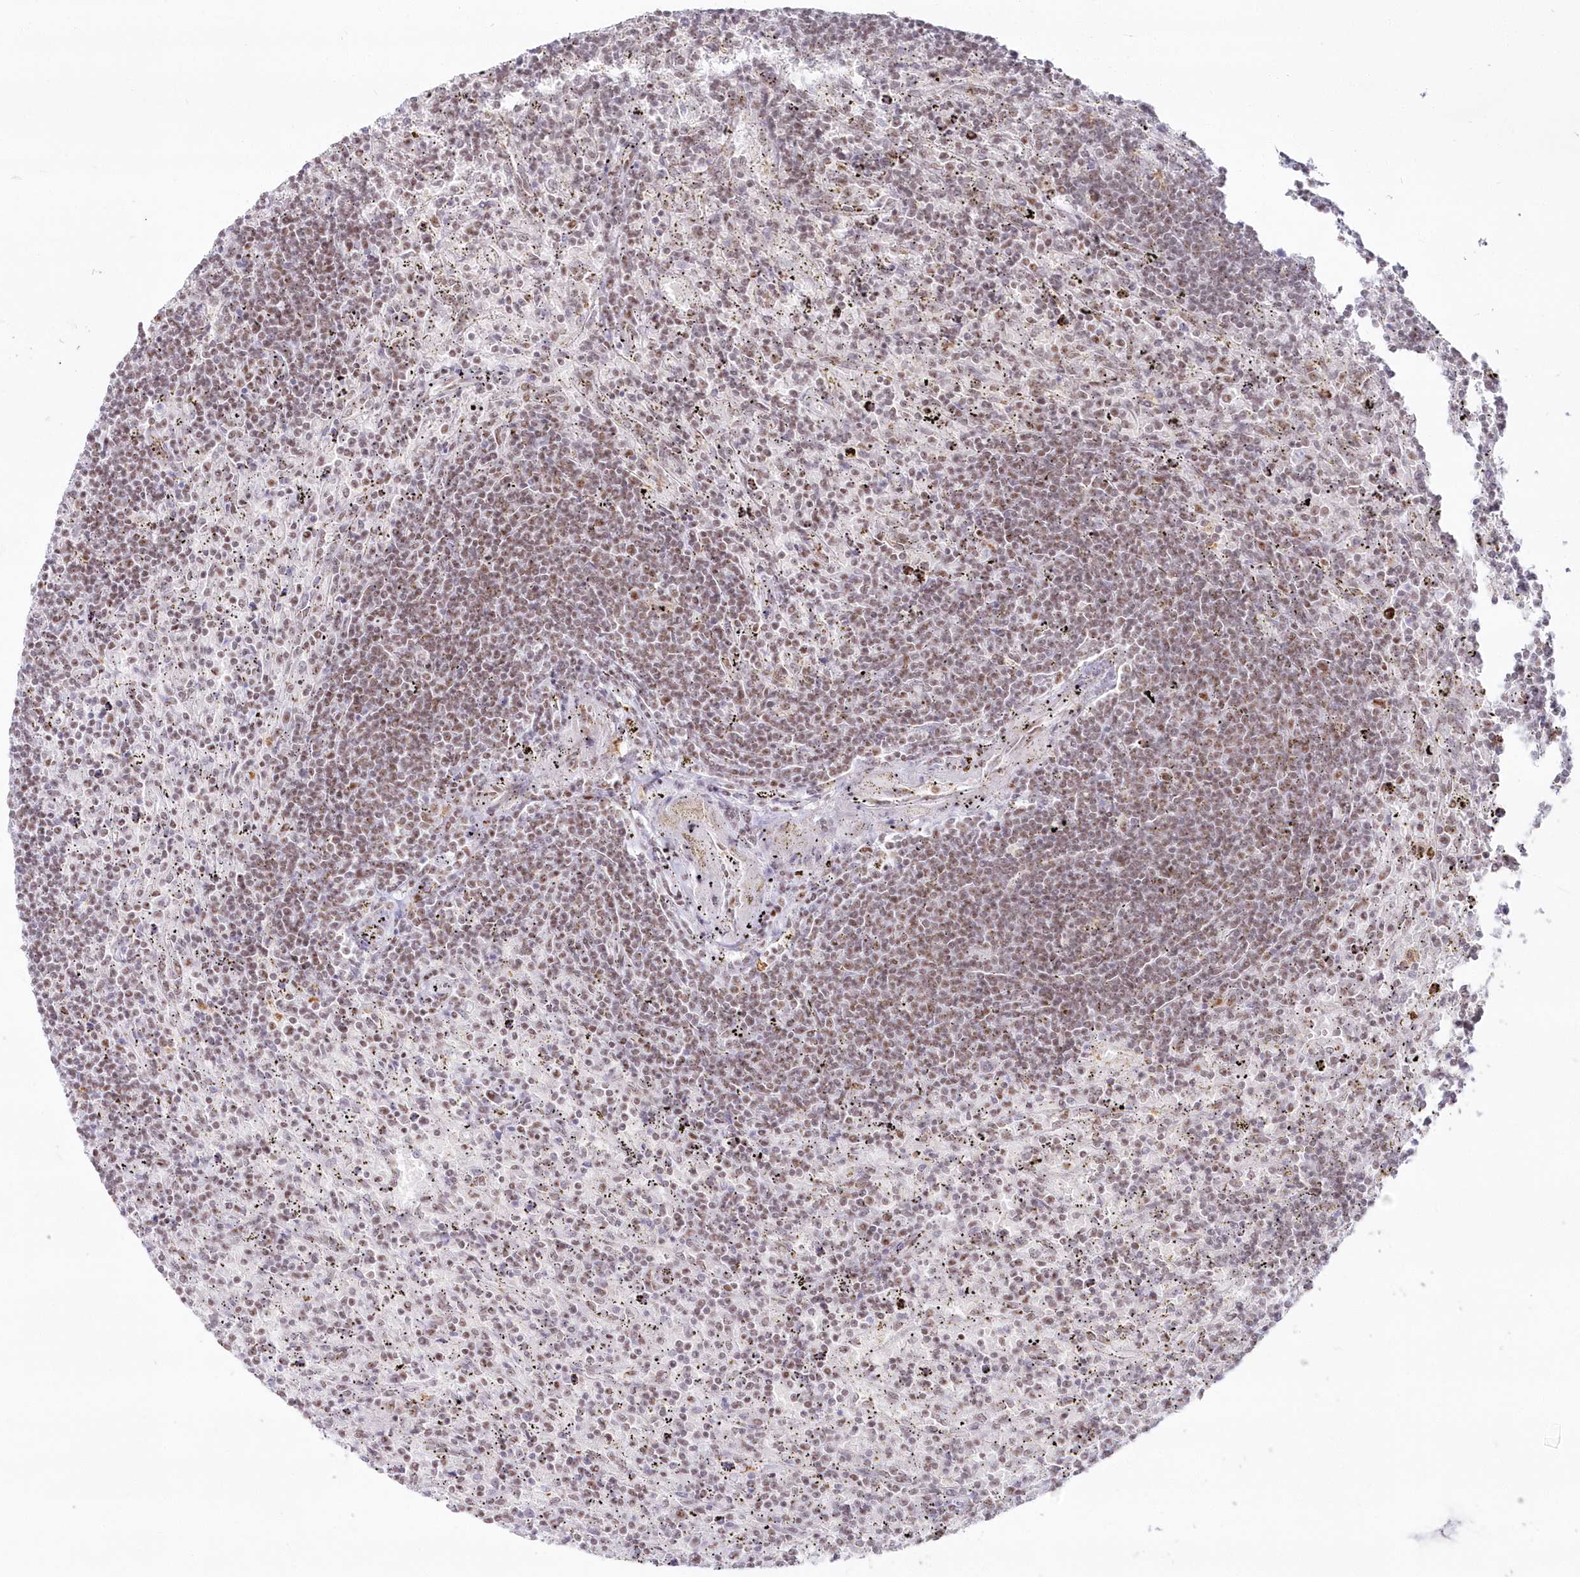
{"staining": {"intensity": "weak", "quantity": ">75%", "location": "nuclear"}, "tissue": "lymphoma", "cell_type": "Tumor cells", "image_type": "cancer", "snomed": [{"axis": "morphology", "description": "Malignant lymphoma, non-Hodgkin's type, Low grade"}, {"axis": "topography", "description": "Spleen"}], "caption": "The image displays immunohistochemical staining of malignant lymphoma, non-Hodgkin's type (low-grade). There is weak nuclear staining is present in approximately >75% of tumor cells. (Brightfield microscopy of DAB IHC at high magnification).", "gene": "DDX46", "patient": {"sex": "male", "age": 76}}